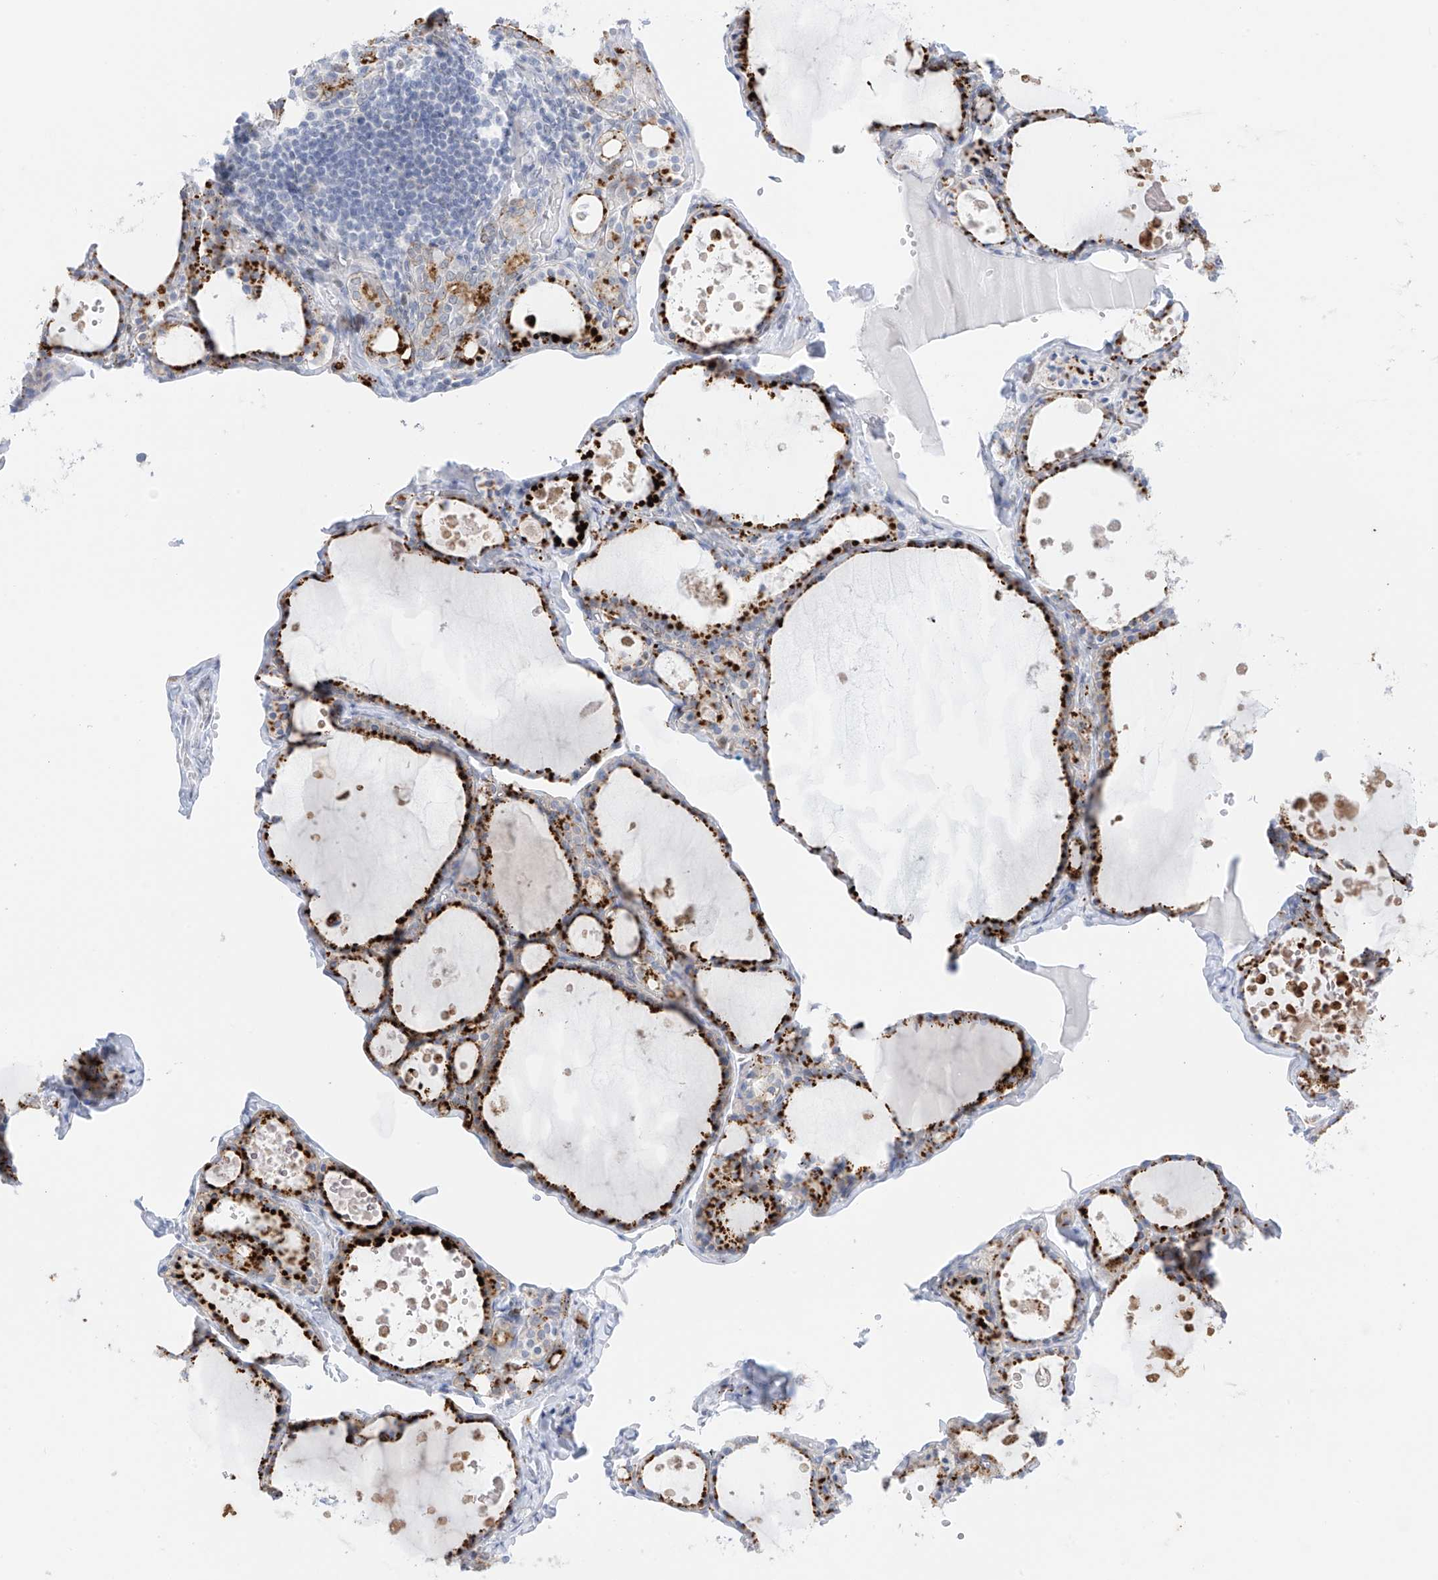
{"staining": {"intensity": "strong", "quantity": ">75%", "location": "cytoplasmic/membranous"}, "tissue": "thyroid gland", "cell_type": "Glandular cells", "image_type": "normal", "snomed": [{"axis": "morphology", "description": "Normal tissue, NOS"}, {"axis": "topography", "description": "Thyroid gland"}], "caption": "Immunohistochemistry photomicrograph of benign thyroid gland: thyroid gland stained using immunohistochemistry demonstrates high levels of strong protein expression localized specifically in the cytoplasmic/membranous of glandular cells, appearing as a cytoplasmic/membranous brown color.", "gene": "PSPH", "patient": {"sex": "male", "age": 56}}